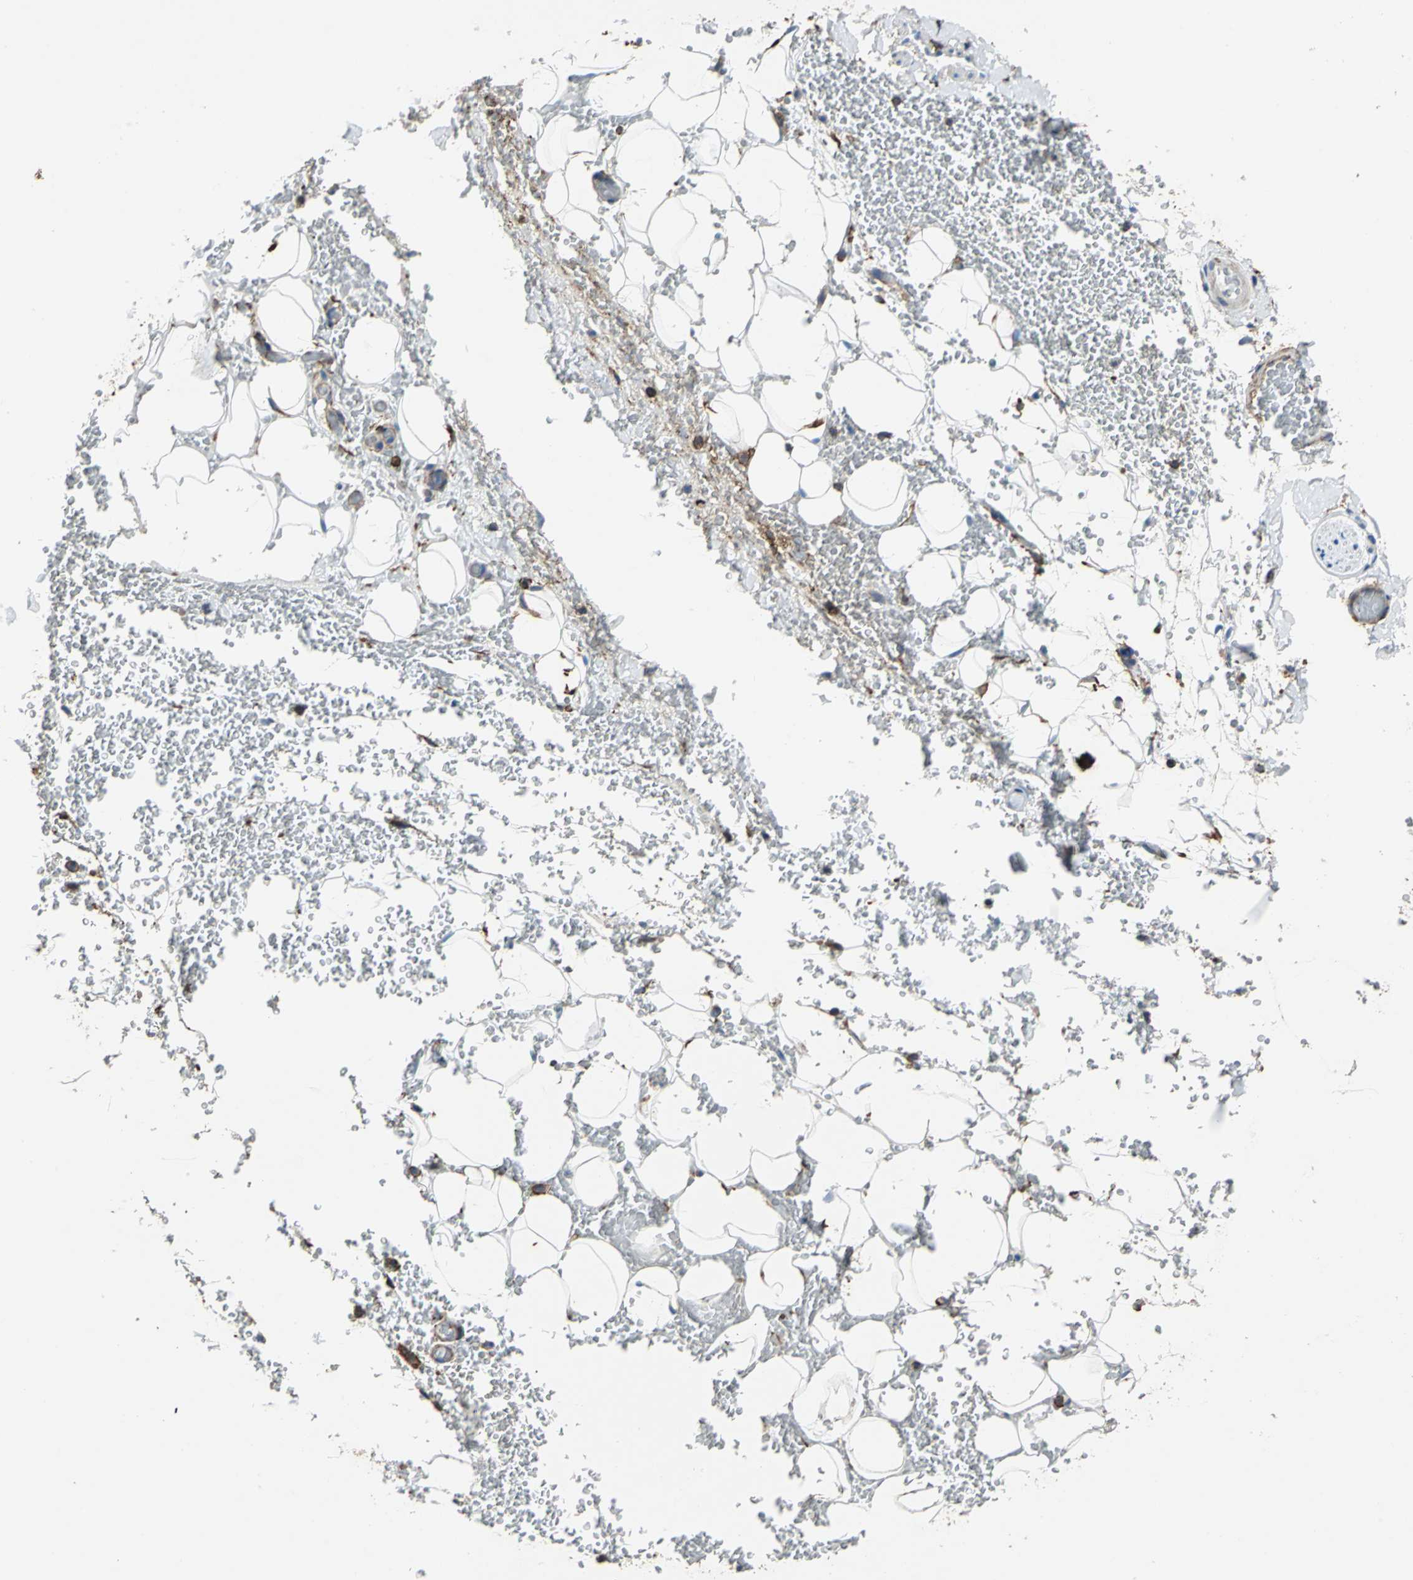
{"staining": {"intensity": "moderate", "quantity": "<25%", "location": "cytoplasmic/membranous"}, "tissue": "adipose tissue", "cell_type": "Adipocytes", "image_type": "normal", "snomed": [{"axis": "morphology", "description": "Normal tissue, NOS"}, {"axis": "morphology", "description": "Inflammation, NOS"}, {"axis": "topography", "description": "Breast"}], "caption": "A brown stain shows moderate cytoplasmic/membranous staining of a protein in adipocytes of unremarkable human adipose tissue.", "gene": "CD44", "patient": {"sex": "female", "age": 65}}